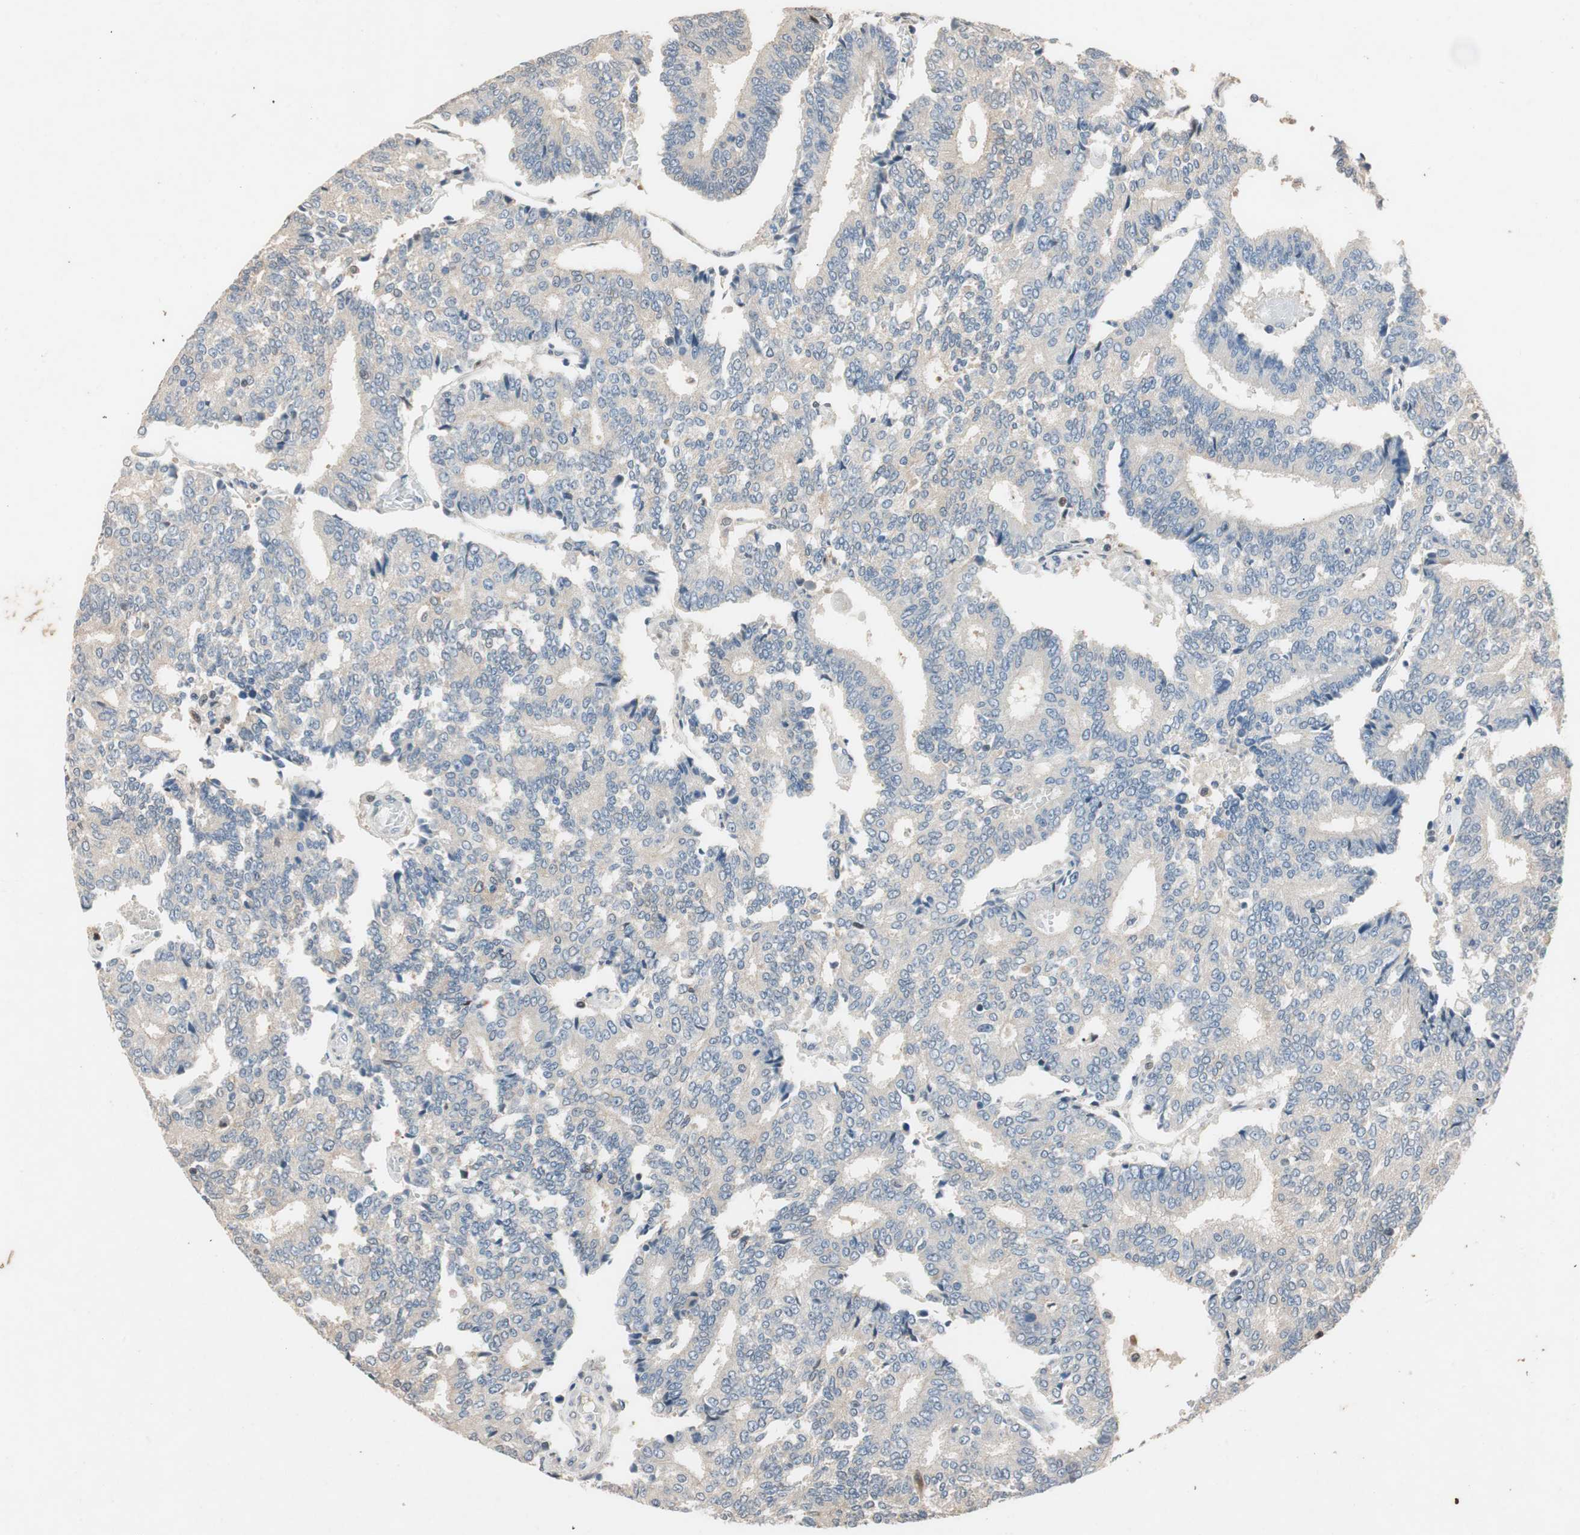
{"staining": {"intensity": "weak", "quantity": ">75%", "location": "cytoplasmic/membranous"}, "tissue": "prostate cancer", "cell_type": "Tumor cells", "image_type": "cancer", "snomed": [{"axis": "morphology", "description": "Adenocarcinoma, High grade"}, {"axis": "topography", "description": "Prostate"}], "caption": "The micrograph demonstrates immunohistochemical staining of prostate cancer. There is weak cytoplasmic/membranous positivity is appreciated in about >75% of tumor cells. (Stains: DAB in brown, nuclei in blue, Microscopy: brightfield microscopy at high magnification).", "gene": "SERPINB5", "patient": {"sex": "male", "age": 55}}